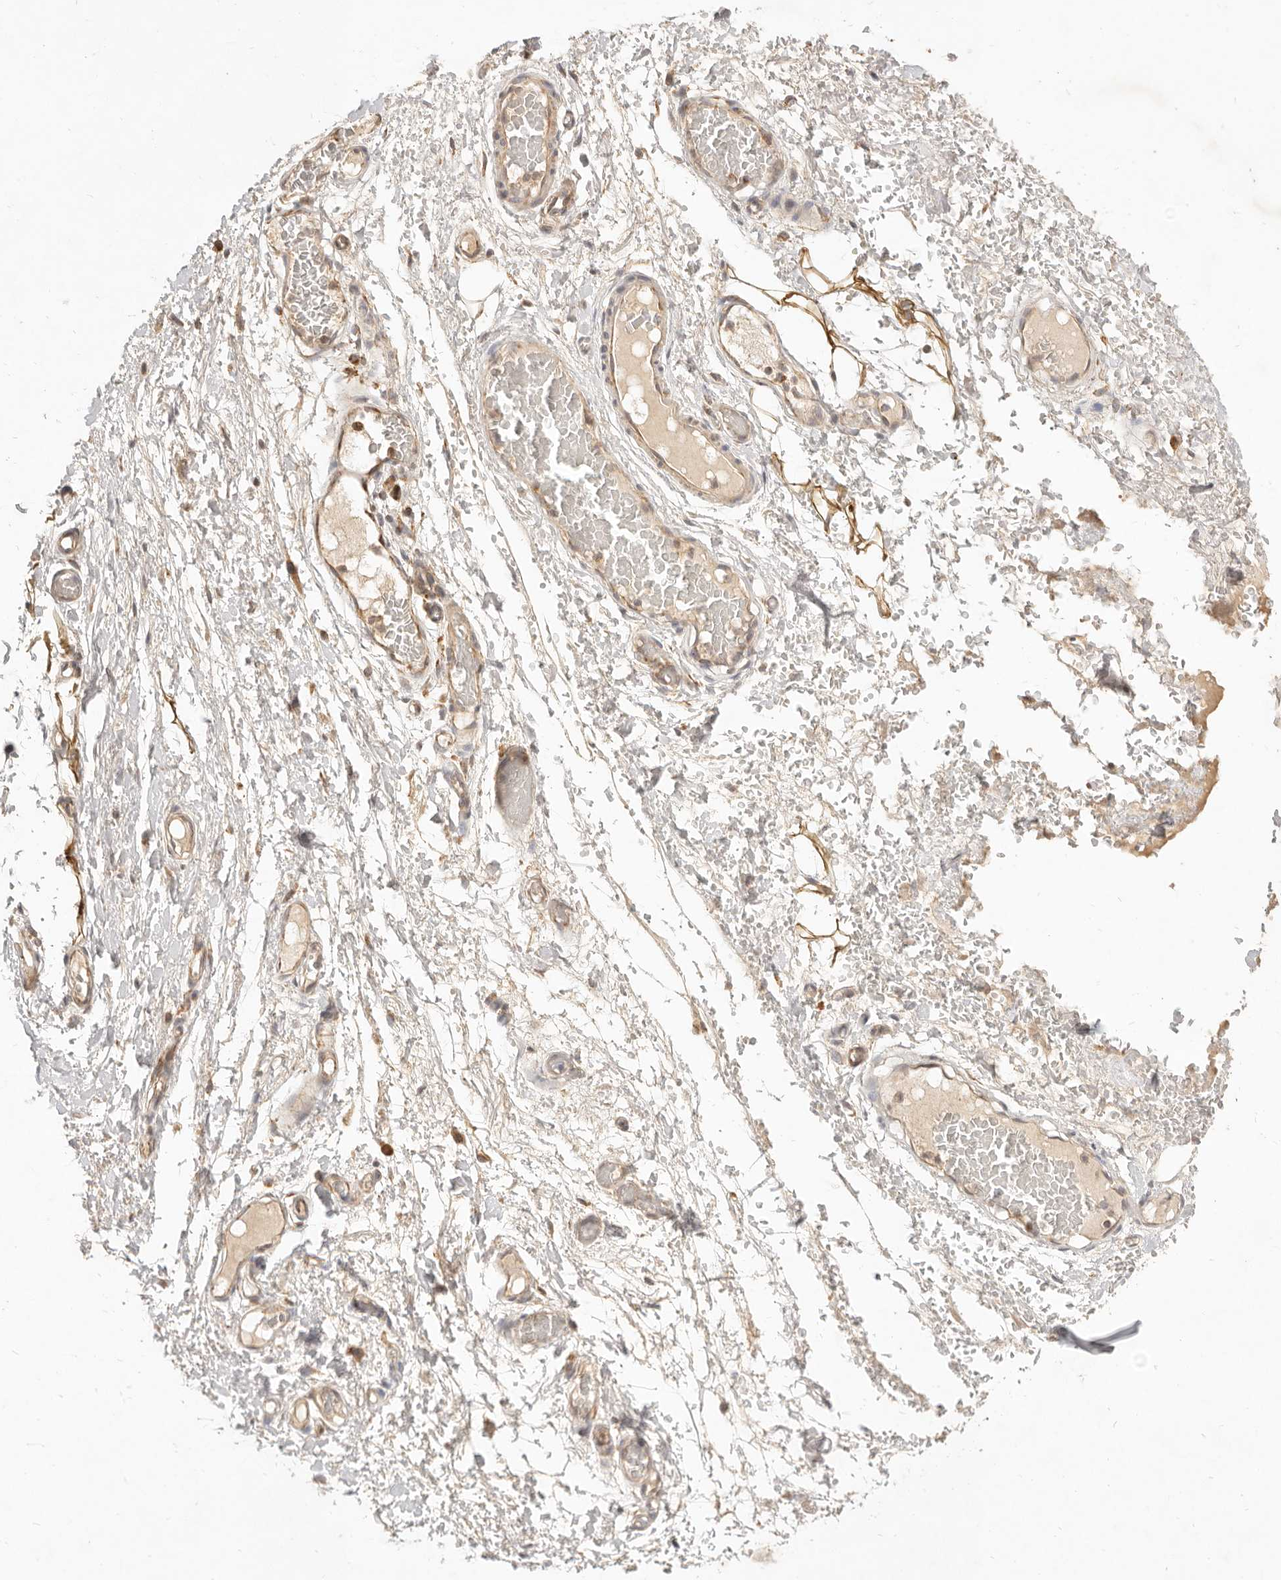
{"staining": {"intensity": "weak", "quantity": "25%-75%", "location": "cytoplasmic/membranous"}, "tissue": "adipose tissue", "cell_type": "Adipocytes", "image_type": "normal", "snomed": [{"axis": "morphology", "description": "Normal tissue, NOS"}, {"axis": "morphology", "description": "Adenocarcinoma, NOS"}, {"axis": "topography", "description": "Esophagus"}], "caption": "A brown stain labels weak cytoplasmic/membranous expression of a protein in adipocytes of normal human adipose tissue. (Stains: DAB (3,3'-diaminobenzidine) in brown, nuclei in blue, Microscopy: brightfield microscopy at high magnification).", "gene": "CPLANE2", "patient": {"sex": "male", "age": 62}}